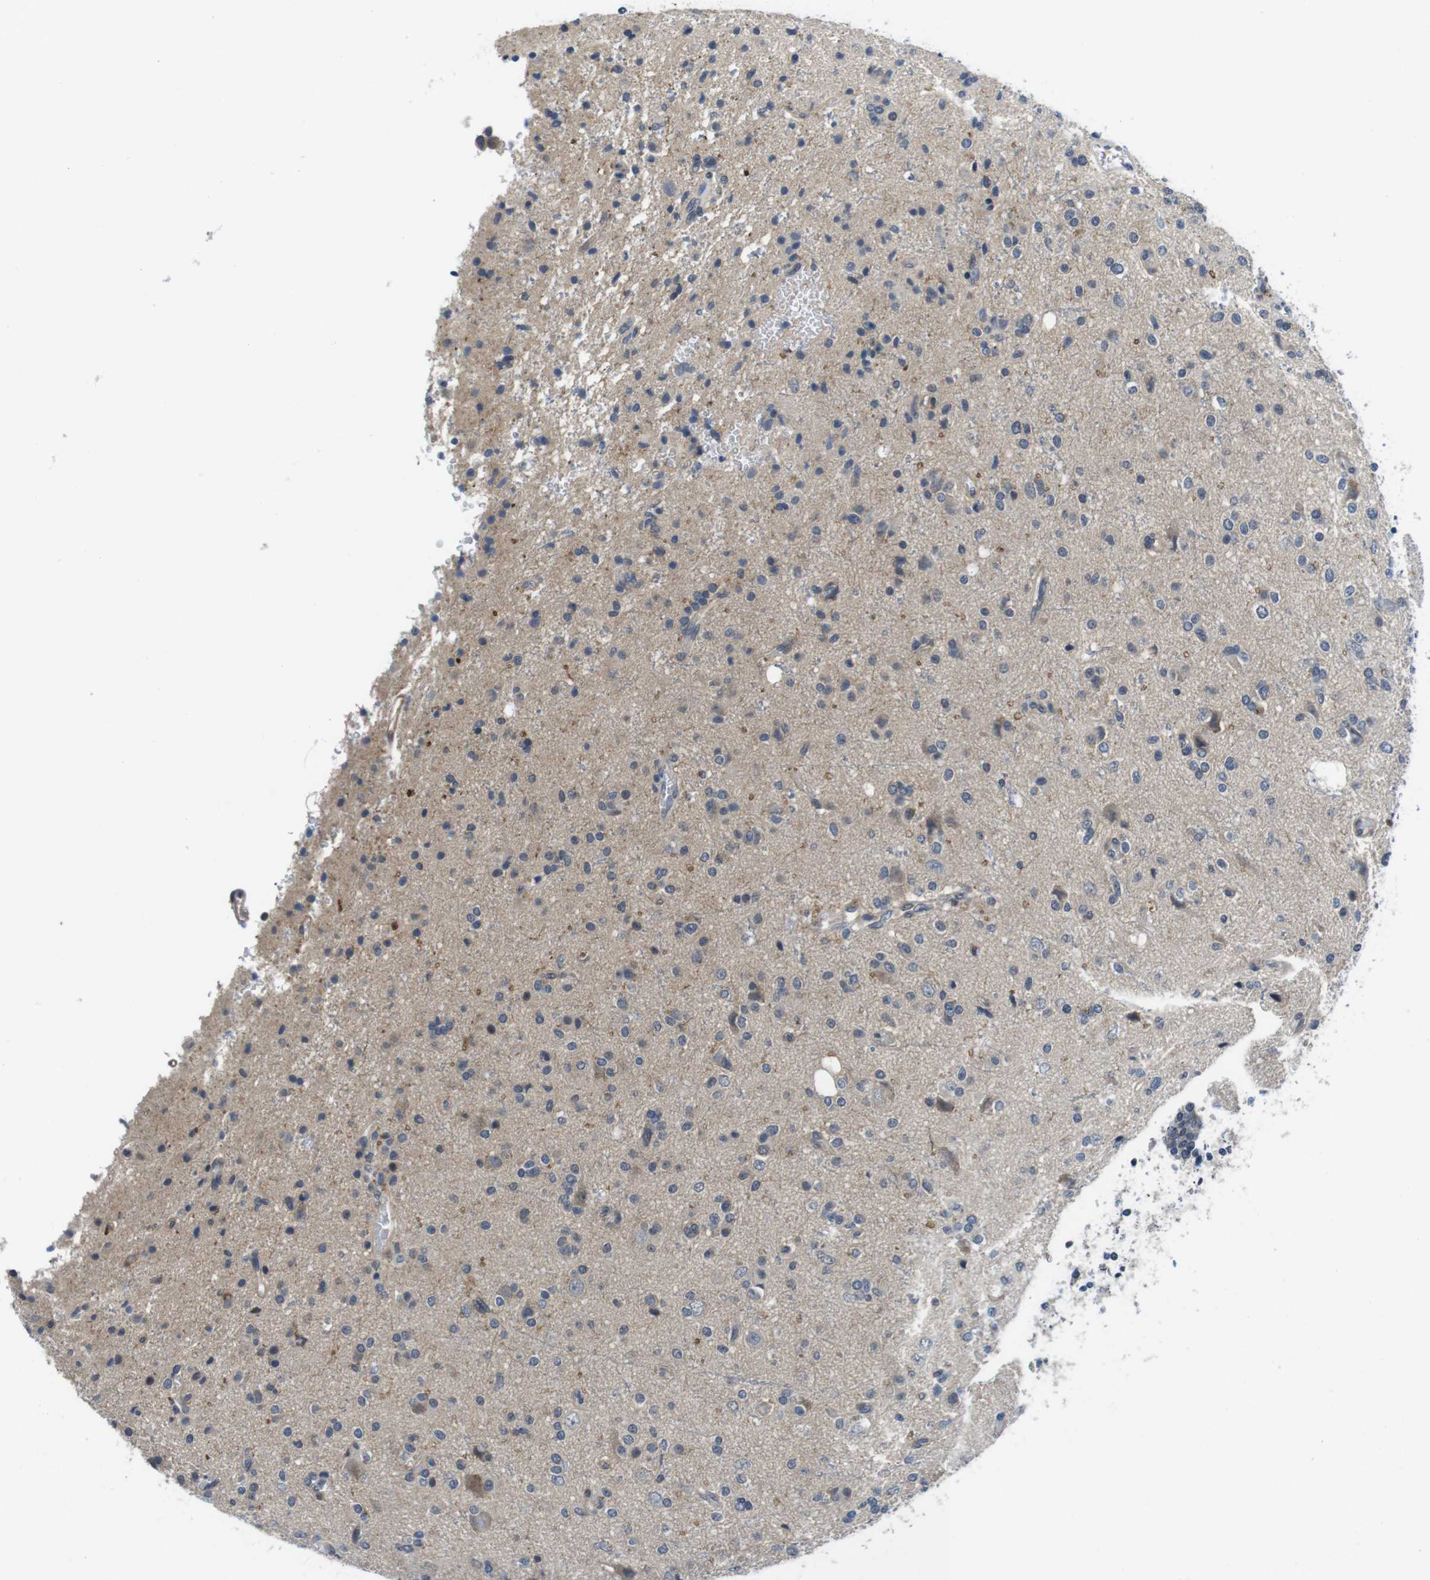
{"staining": {"intensity": "weak", "quantity": "25%-75%", "location": "cytoplasmic/membranous"}, "tissue": "glioma", "cell_type": "Tumor cells", "image_type": "cancer", "snomed": [{"axis": "morphology", "description": "Glioma, malignant, High grade"}, {"axis": "topography", "description": "Brain"}], "caption": "High-grade glioma (malignant) was stained to show a protein in brown. There is low levels of weak cytoplasmic/membranous staining in about 25%-75% of tumor cells.", "gene": "FADD", "patient": {"sex": "male", "age": 47}}